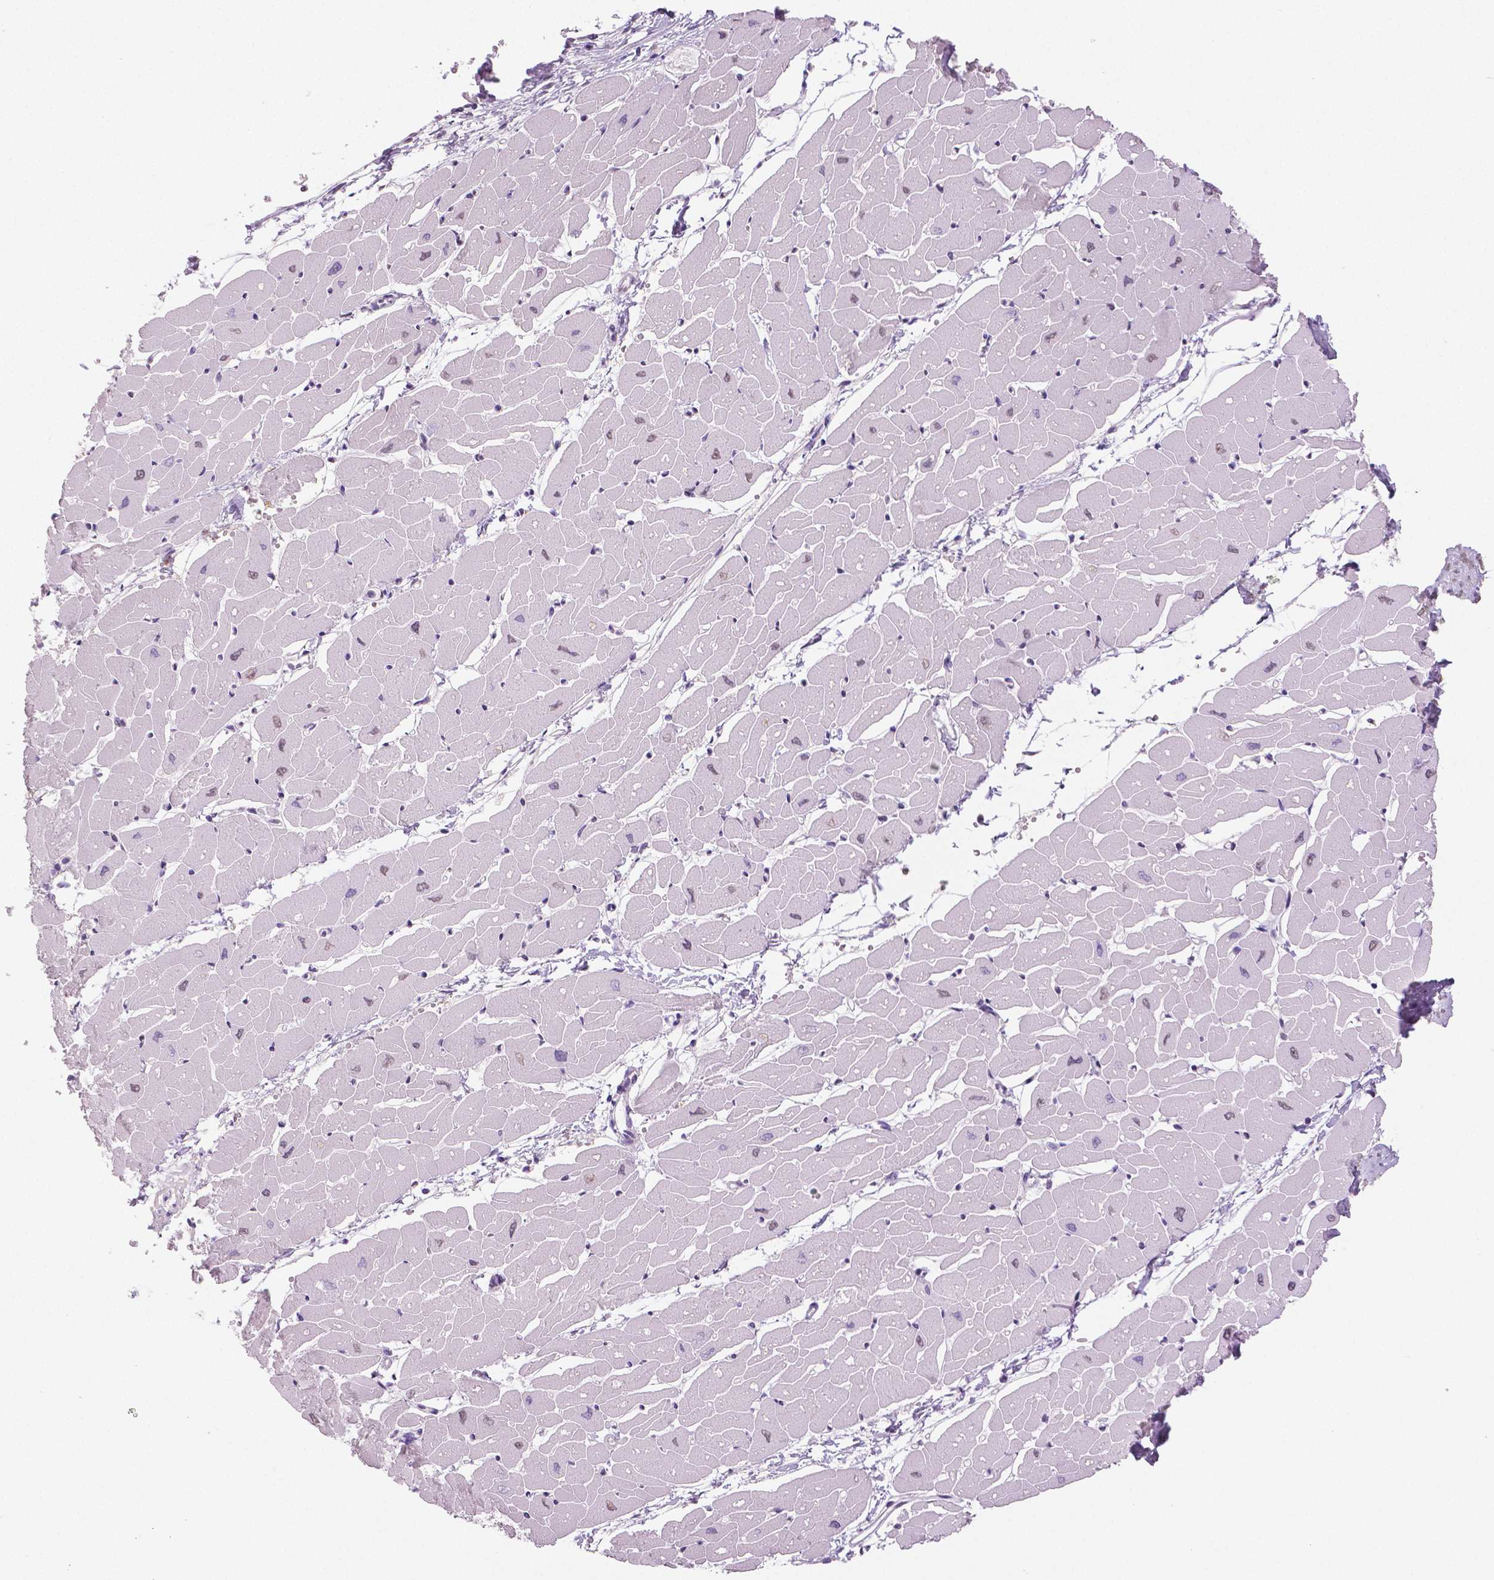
{"staining": {"intensity": "weak", "quantity": "25%-75%", "location": "nuclear"}, "tissue": "heart muscle", "cell_type": "Cardiomyocytes", "image_type": "normal", "snomed": [{"axis": "morphology", "description": "Normal tissue, NOS"}, {"axis": "topography", "description": "Heart"}], "caption": "Protein staining of benign heart muscle shows weak nuclear positivity in about 25%-75% of cardiomyocytes. (Stains: DAB in brown, nuclei in blue, Microscopy: brightfield microscopy at high magnification).", "gene": "IGF2BP1", "patient": {"sex": "male", "age": 57}}